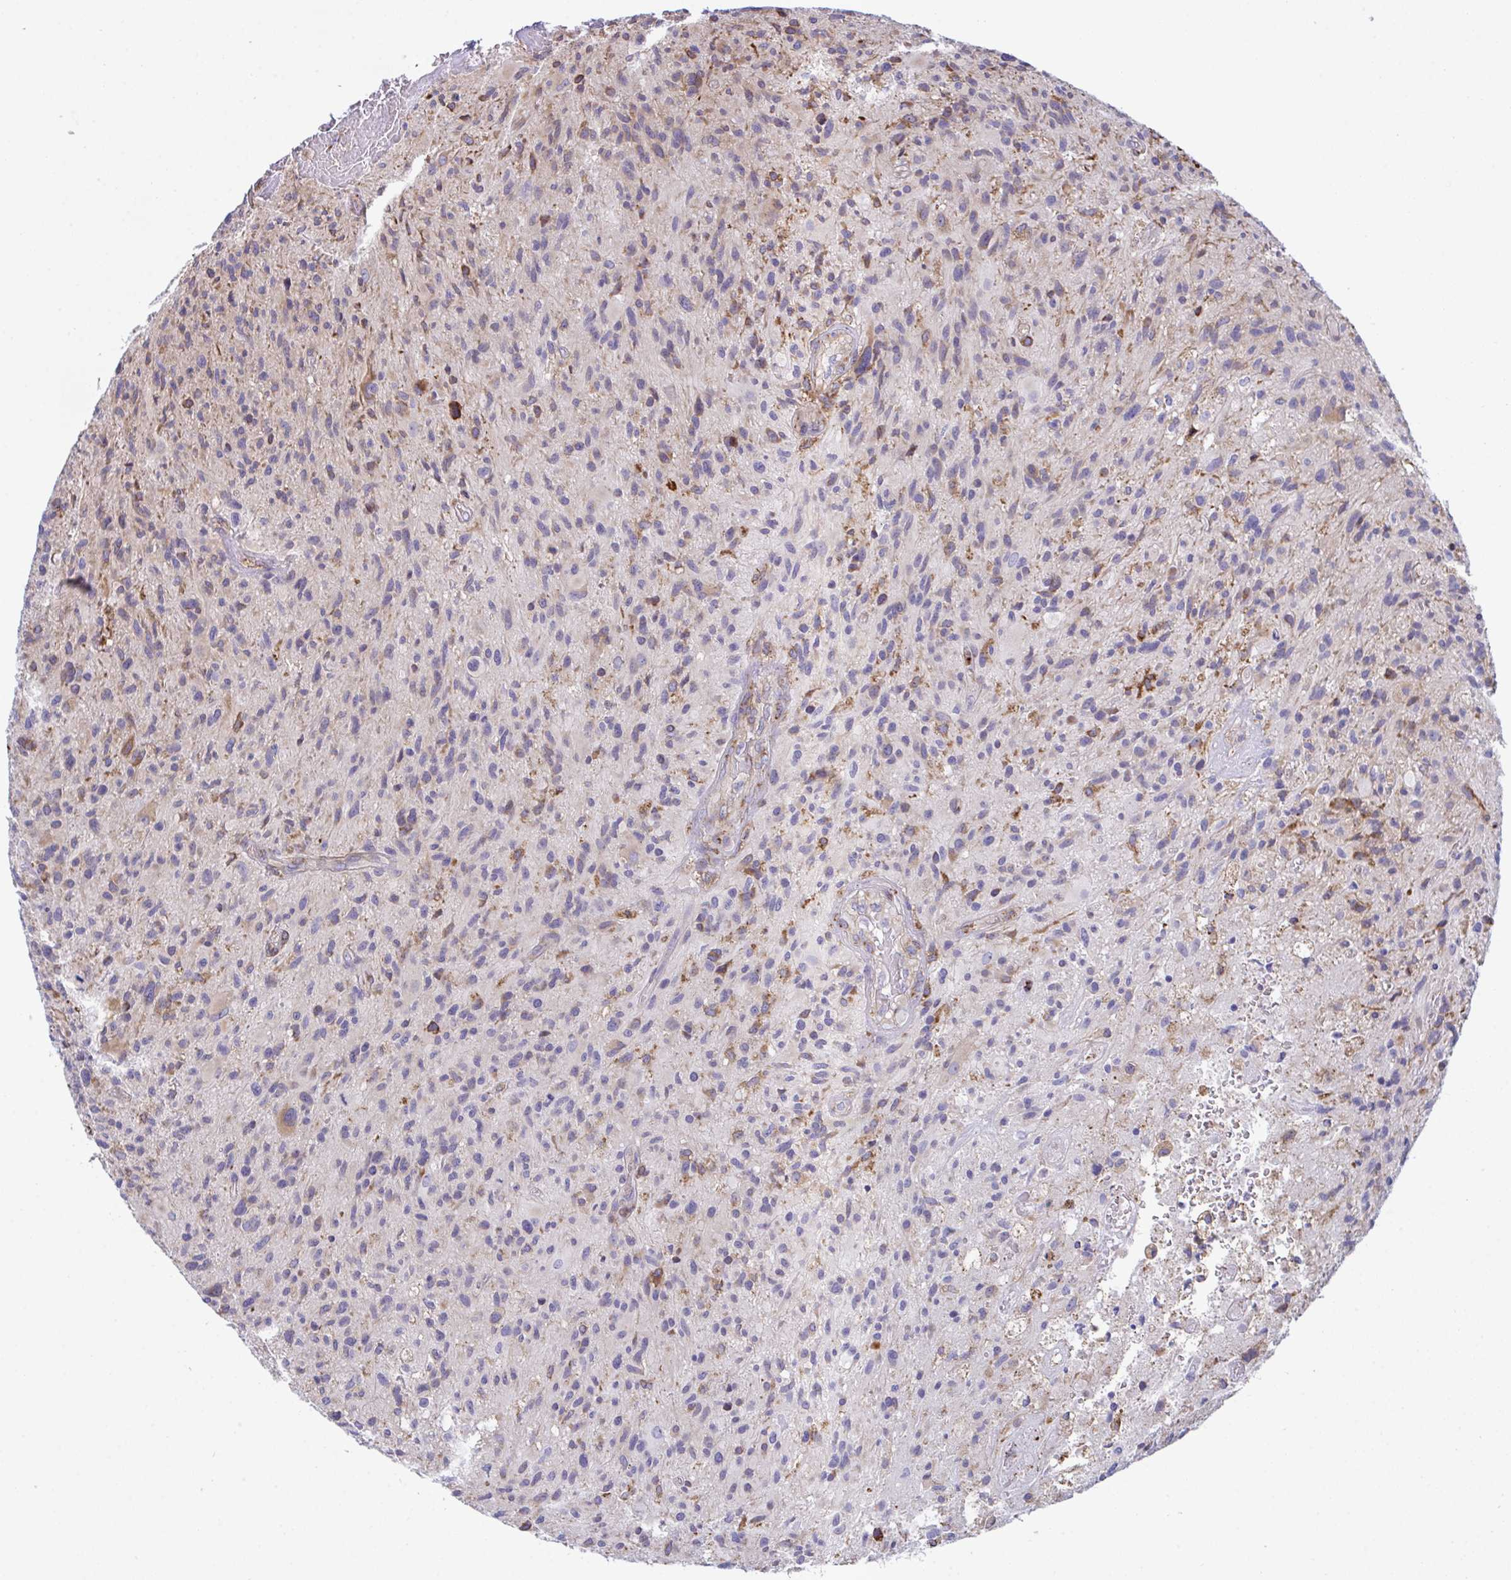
{"staining": {"intensity": "moderate", "quantity": "<25%", "location": "cytoplasmic/membranous"}, "tissue": "glioma", "cell_type": "Tumor cells", "image_type": "cancer", "snomed": [{"axis": "morphology", "description": "Glioma, malignant, High grade"}, {"axis": "topography", "description": "Brain"}], "caption": "Immunohistochemical staining of glioma exhibits low levels of moderate cytoplasmic/membranous protein staining in approximately <25% of tumor cells.", "gene": "PEAK3", "patient": {"sex": "female", "age": 70}}